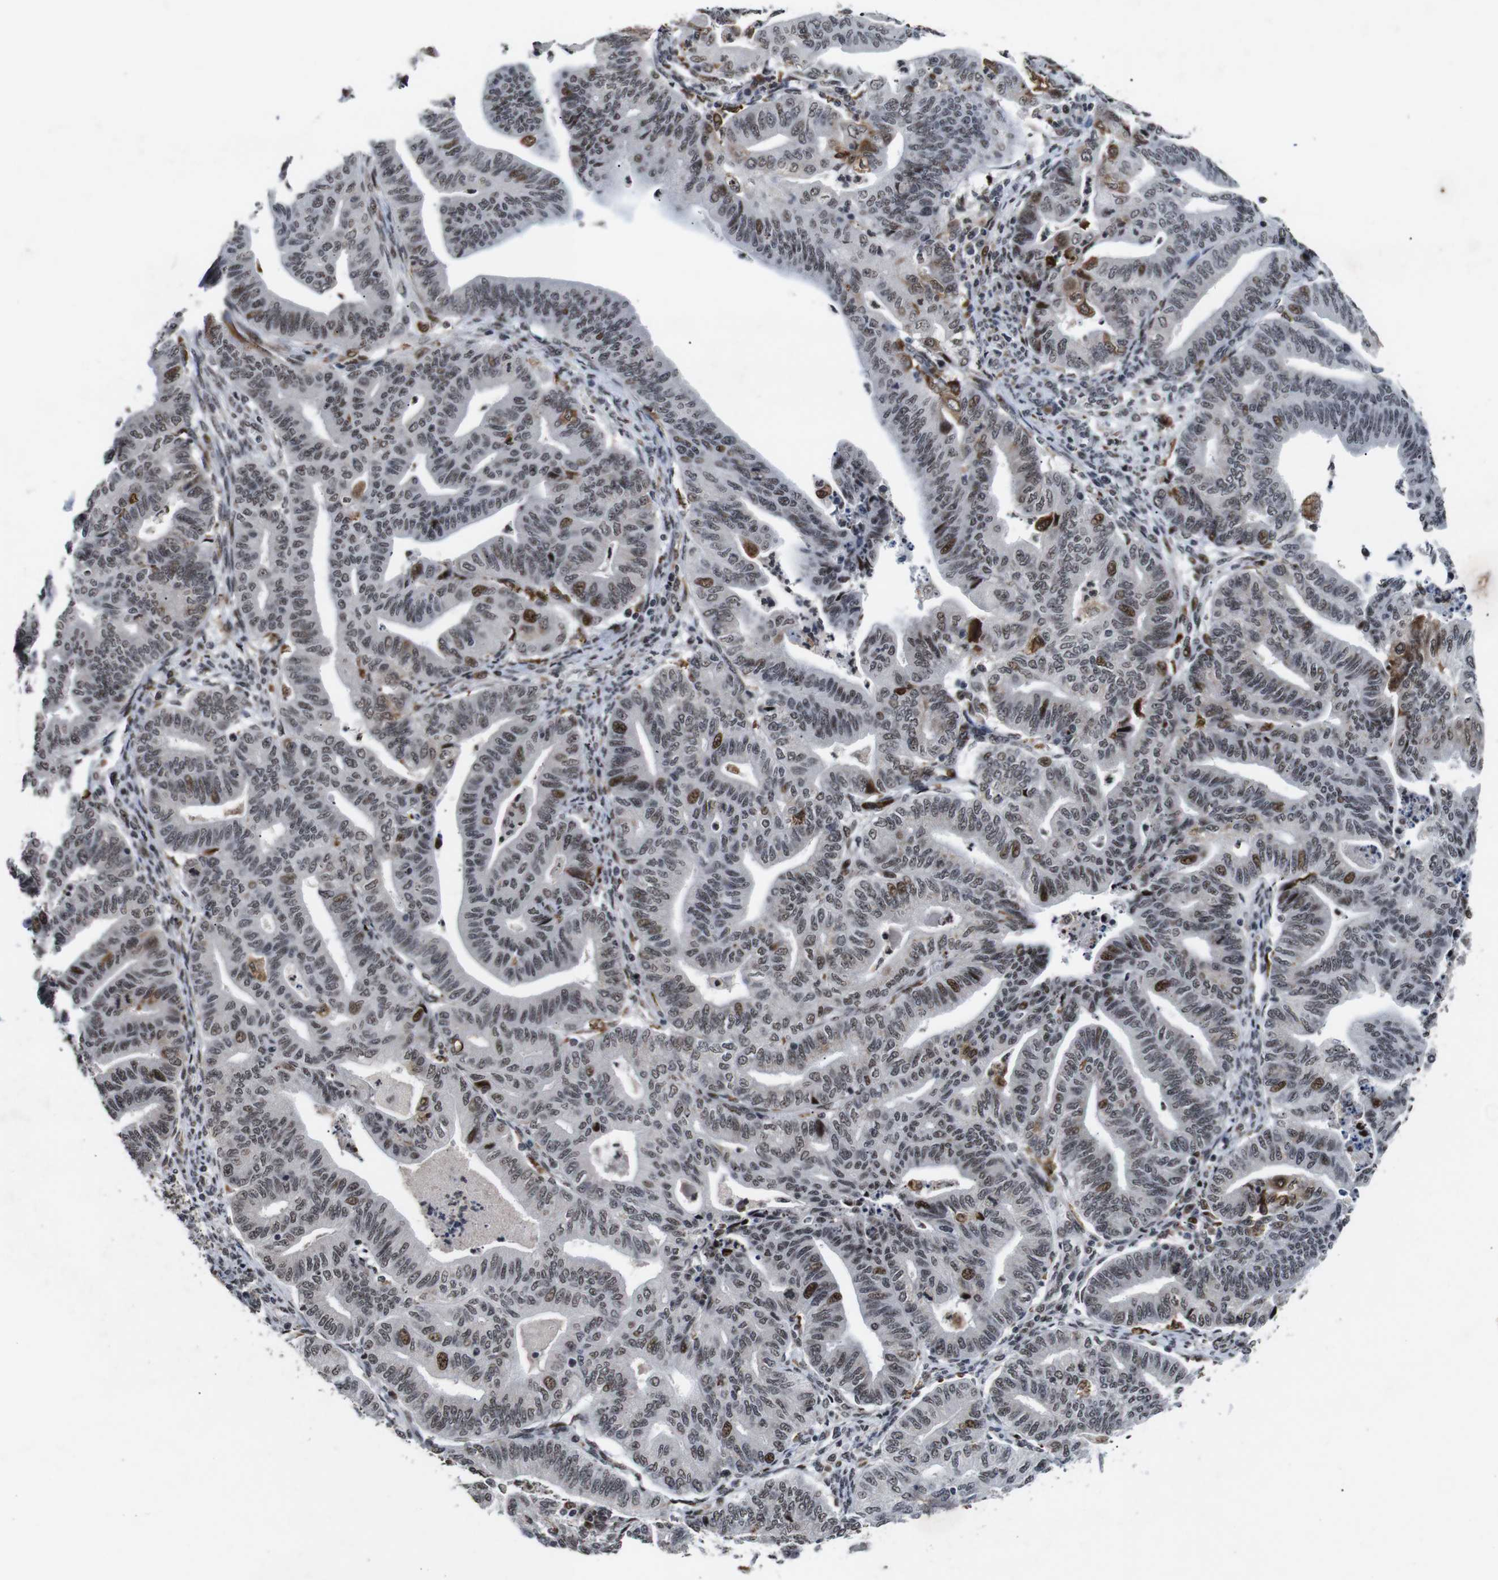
{"staining": {"intensity": "moderate", "quantity": "25%-75%", "location": "nuclear"}, "tissue": "endometrial cancer", "cell_type": "Tumor cells", "image_type": "cancer", "snomed": [{"axis": "morphology", "description": "Adenocarcinoma, NOS"}, {"axis": "topography", "description": "Endometrium"}], "caption": "Adenocarcinoma (endometrial) stained with DAB immunohistochemistry (IHC) reveals medium levels of moderate nuclear staining in approximately 25%-75% of tumor cells. The staining was performed using DAB to visualize the protein expression in brown, while the nuclei were stained in blue with hematoxylin (Magnification: 20x).", "gene": "EIF4G1", "patient": {"sex": "female", "age": 79}}